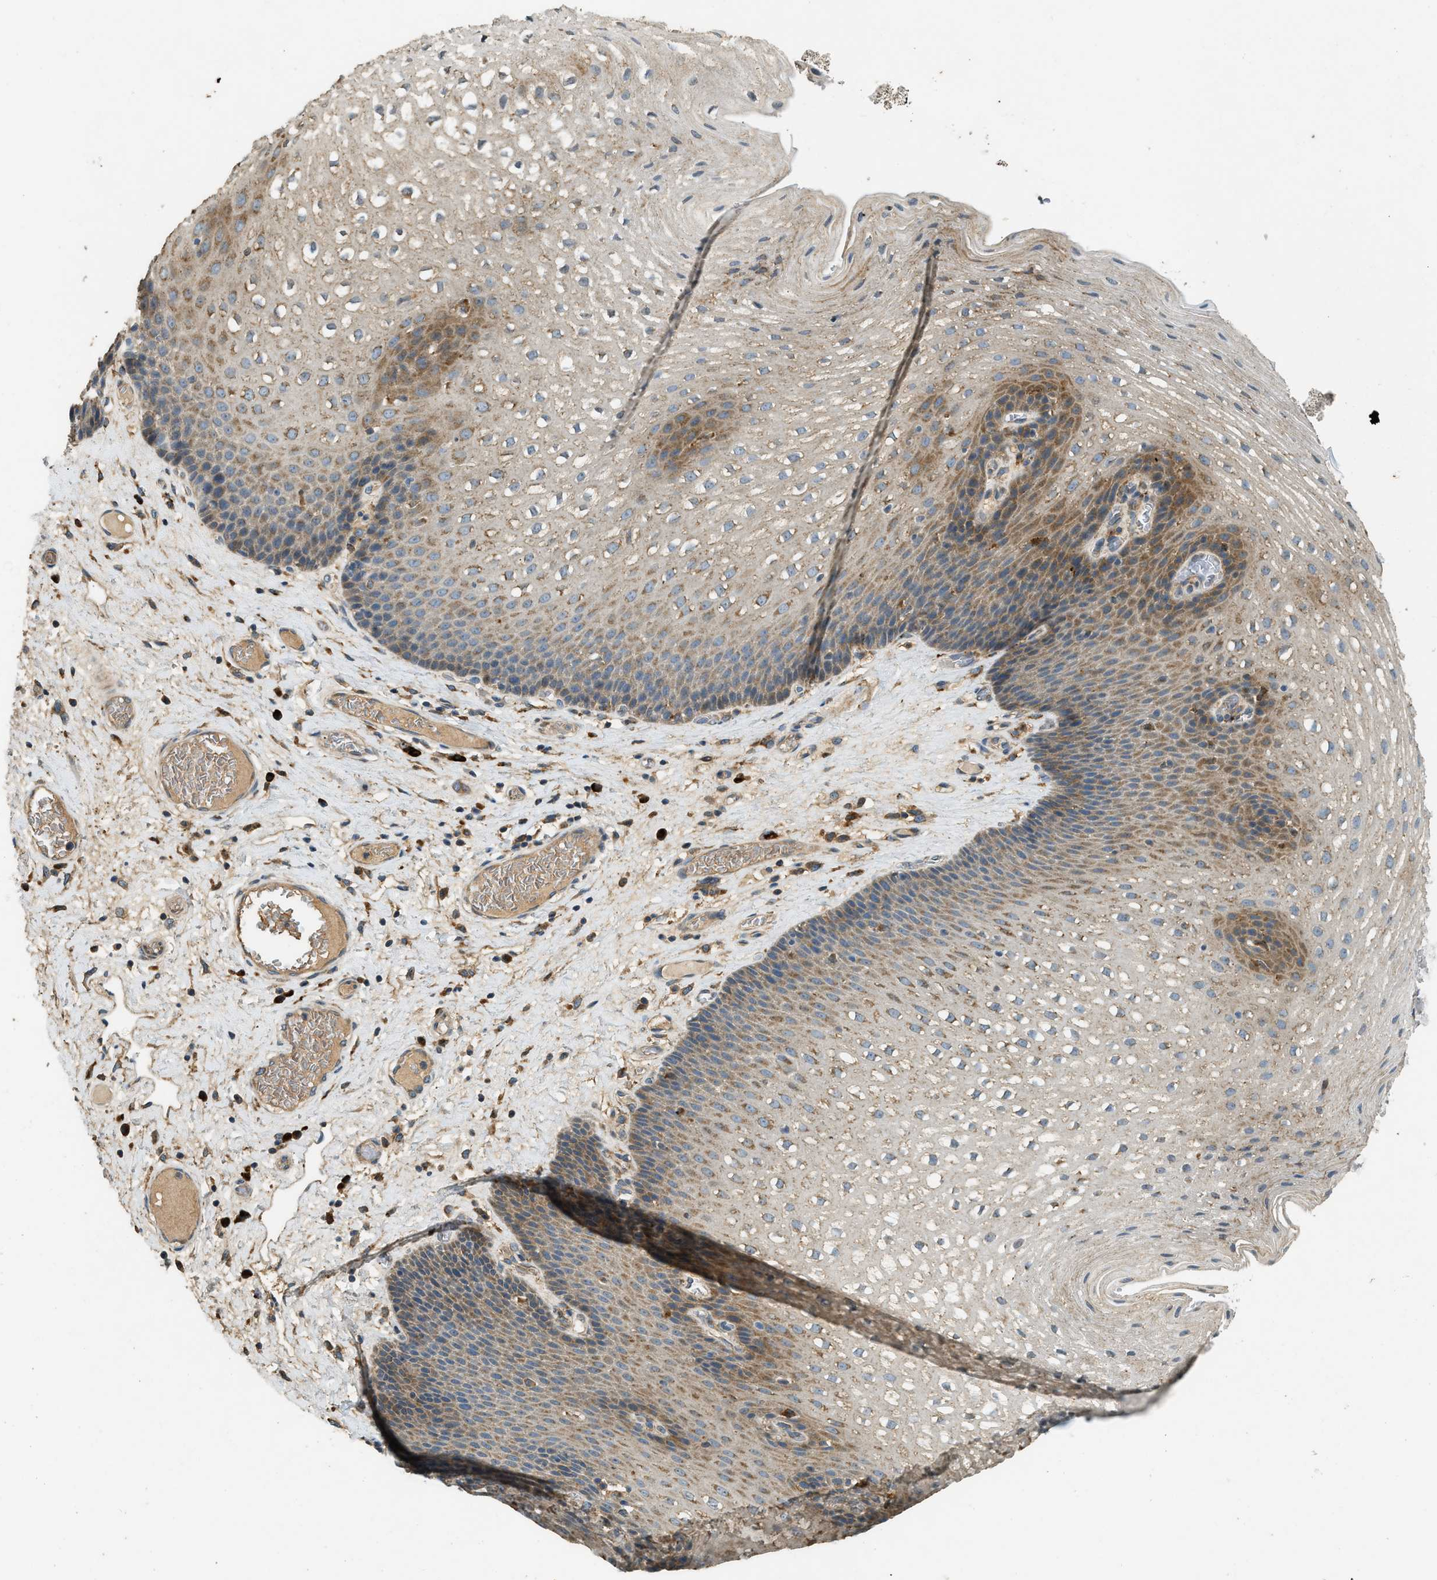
{"staining": {"intensity": "moderate", "quantity": ">75%", "location": "cytoplasmic/membranous"}, "tissue": "esophagus", "cell_type": "Squamous epithelial cells", "image_type": "normal", "snomed": [{"axis": "morphology", "description": "Normal tissue, NOS"}, {"axis": "topography", "description": "Esophagus"}], "caption": "Esophagus stained with DAB (3,3'-diaminobenzidine) immunohistochemistry shows medium levels of moderate cytoplasmic/membranous staining in approximately >75% of squamous epithelial cells.", "gene": "CTSB", "patient": {"sex": "male", "age": 48}}